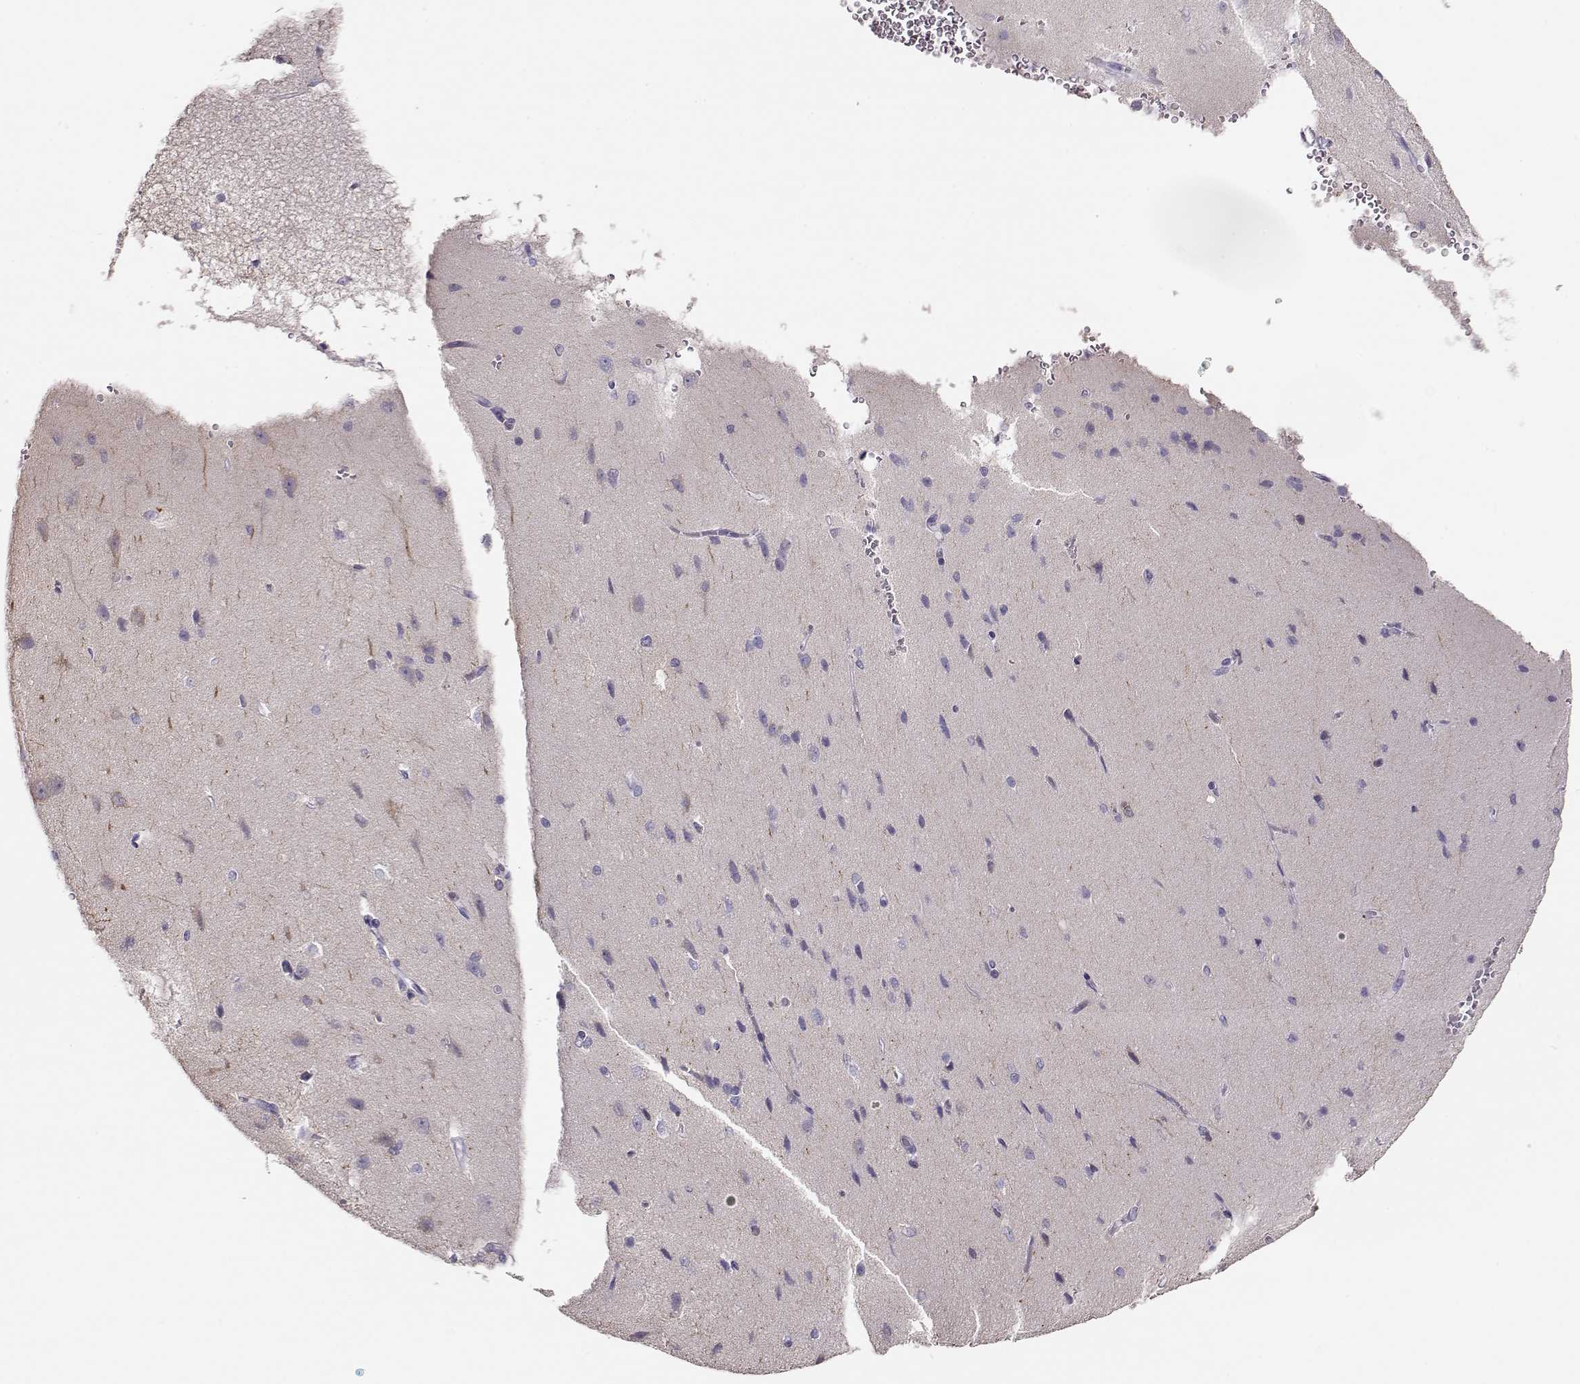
{"staining": {"intensity": "negative", "quantity": "none", "location": "none"}, "tissue": "cerebral cortex", "cell_type": "Endothelial cells", "image_type": "normal", "snomed": [{"axis": "morphology", "description": "Normal tissue, NOS"}, {"axis": "topography", "description": "Cerebral cortex"}], "caption": "Normal cerebral cortex was stained to show a protein in brown. There is no significant staining in endothelial cells. (Brightfield microscopy of DAB (3,3'-diaminobenzidine) IHC at high magnification).", "gene": "RBM44", "patient": {"sex": "male", "age": 37}}